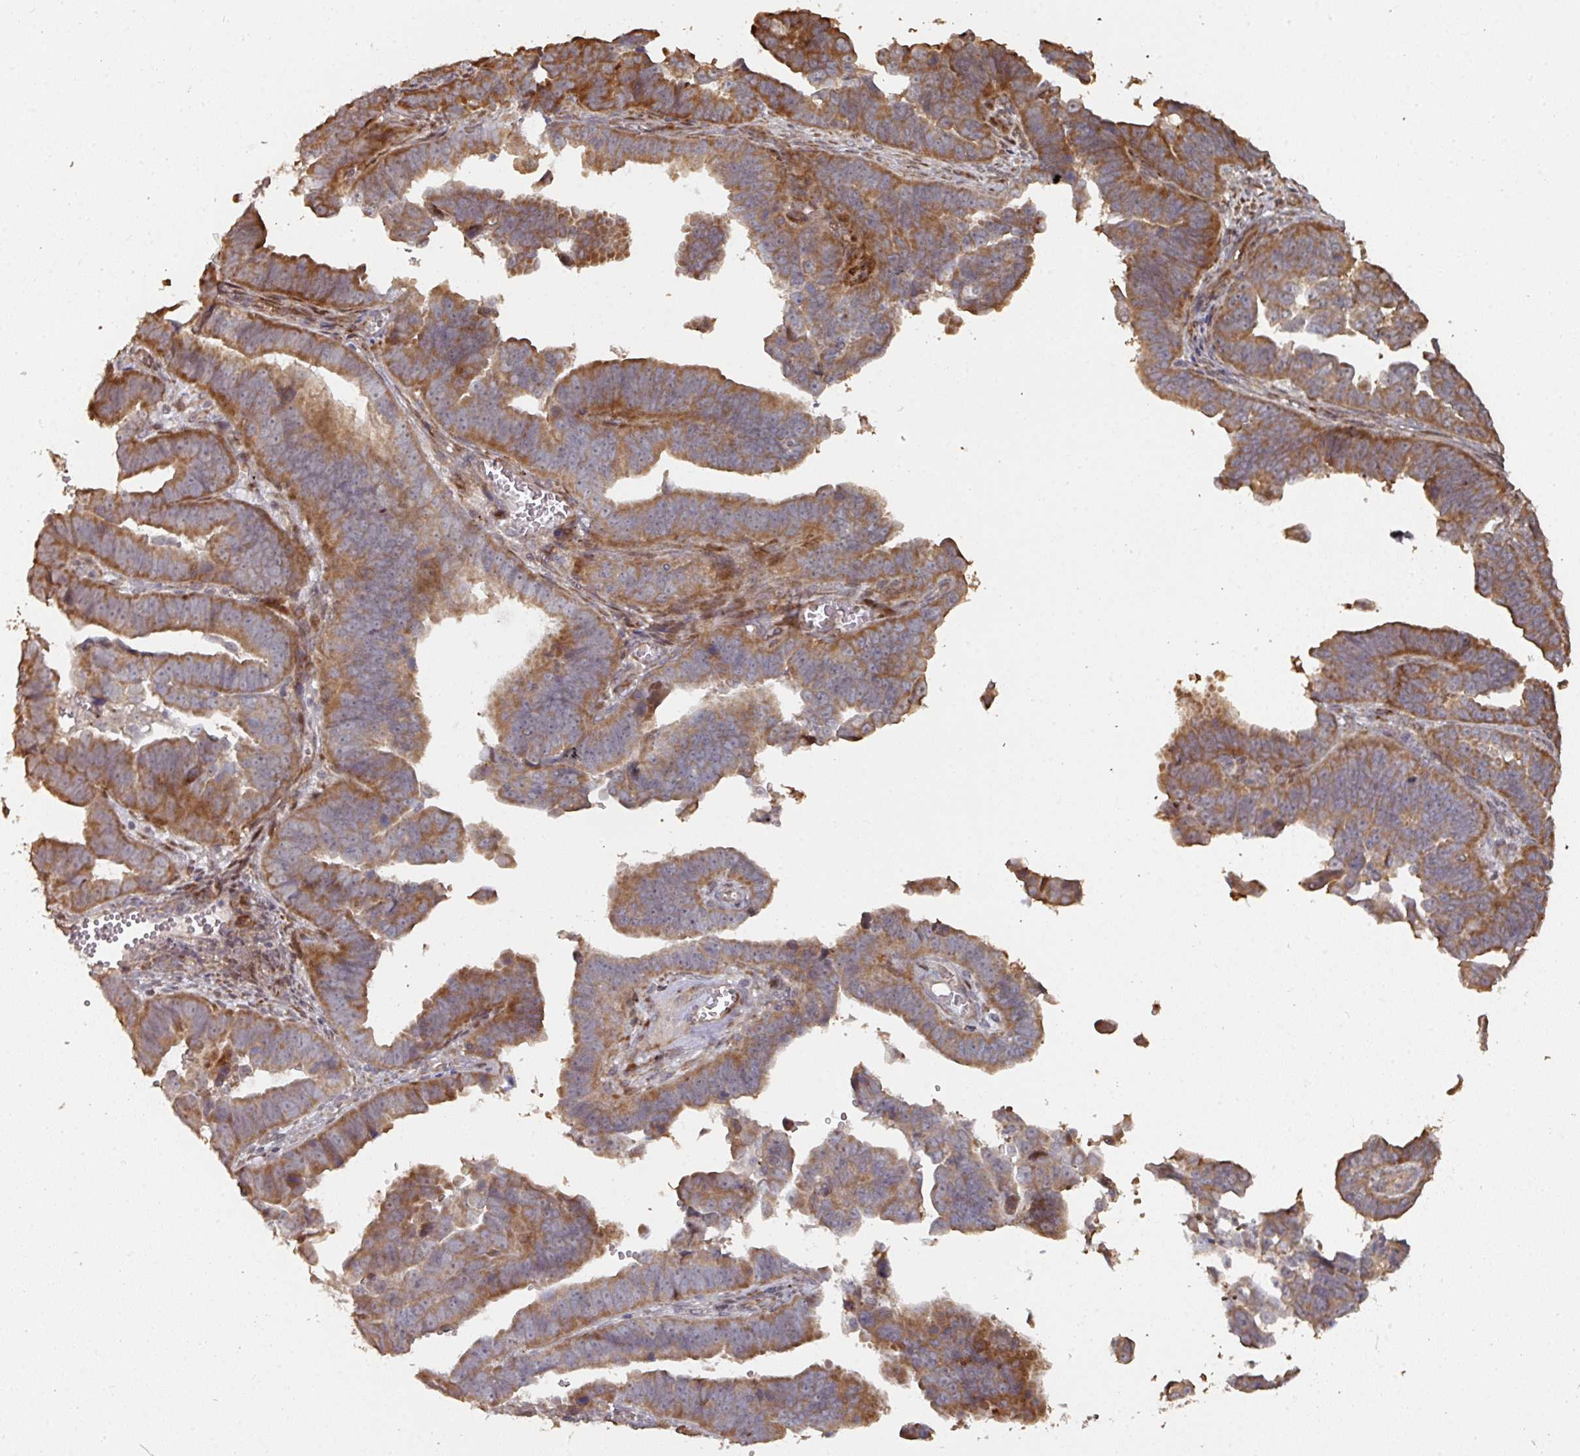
{"staining": {"intensity": "moderate", "quantity": ">75%", "location": "cytoplasmic/membranous"}, "tissue": "endometrial cancer", "cell_type": "Tumor cells", "image_type": "cancer", "snomed": [{"axis": "morphology", "description": "Adenocarcinoma, NOS"}, {"axis": "topography", "description": "Endometrium"}], "caption": "Immunohistochemistry (IHC) micrograph of neoplastic tissue: adenocarcinoma (endometrial) stained using IHC demonstrates medium levels of moderate protein expression localized specifically in the cytoplasmic/membranous of tumor cells, appearing as a cytoplasmic/membranous brown color.", "gene": "CA7", "patient": {"sex": "female", "age": 75}}